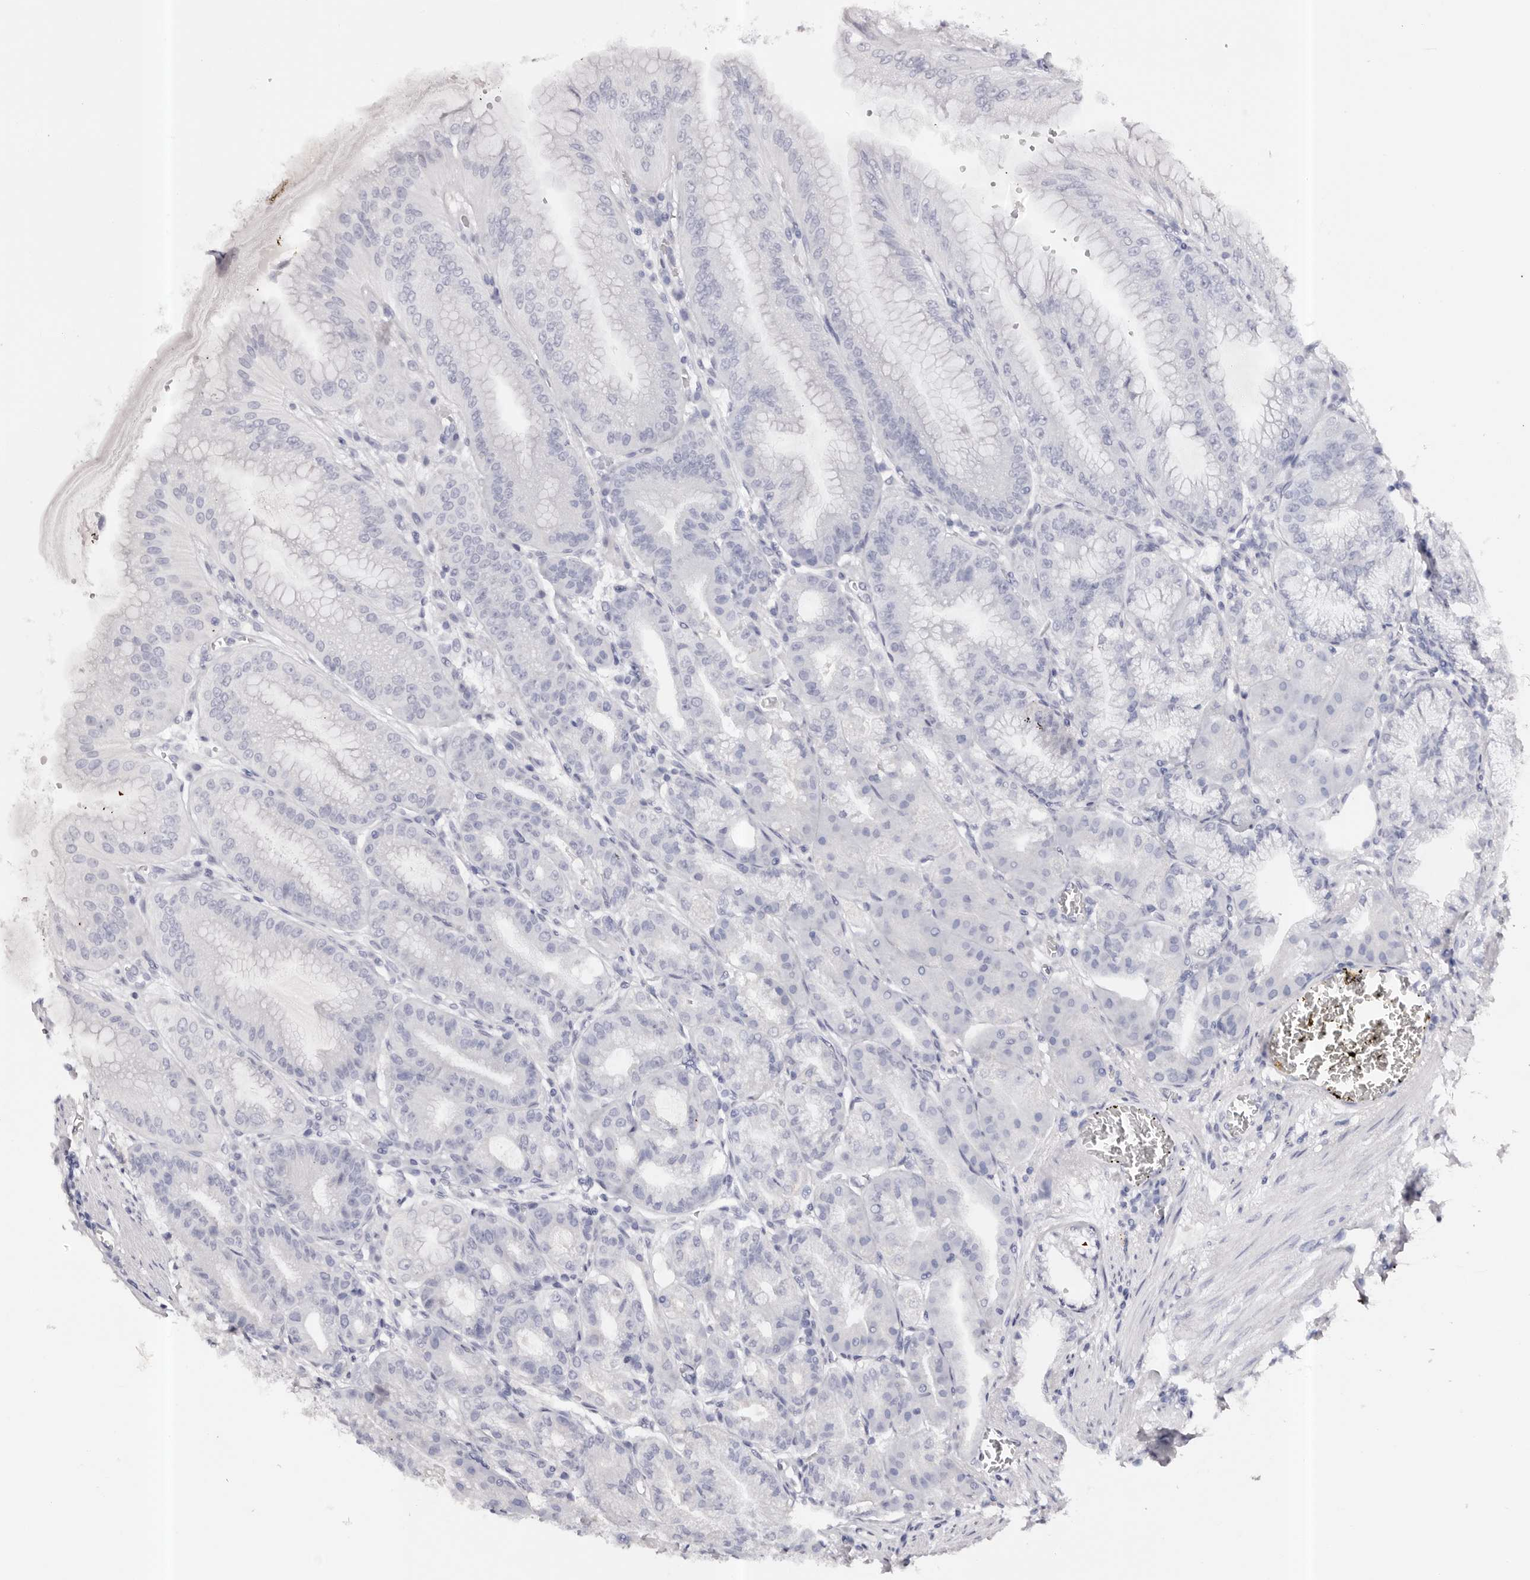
{"staining": {"intensity": "negative", "quantity": "none", "location": "none"}, "tissue": "stomach", "cell_type": "Glandular cells", "image_type": "normal", "snomed": [{"axis": "morphology", "description": "Normal tissue, NOS"}, {"axis": "topography", "description": "Stomach, lower"}], "caption": "The photomicrograph shows no significant positivity in glandular cells of stomach.", "gene": "ROM1", "patient": {"sex": "male", "age": 71}}